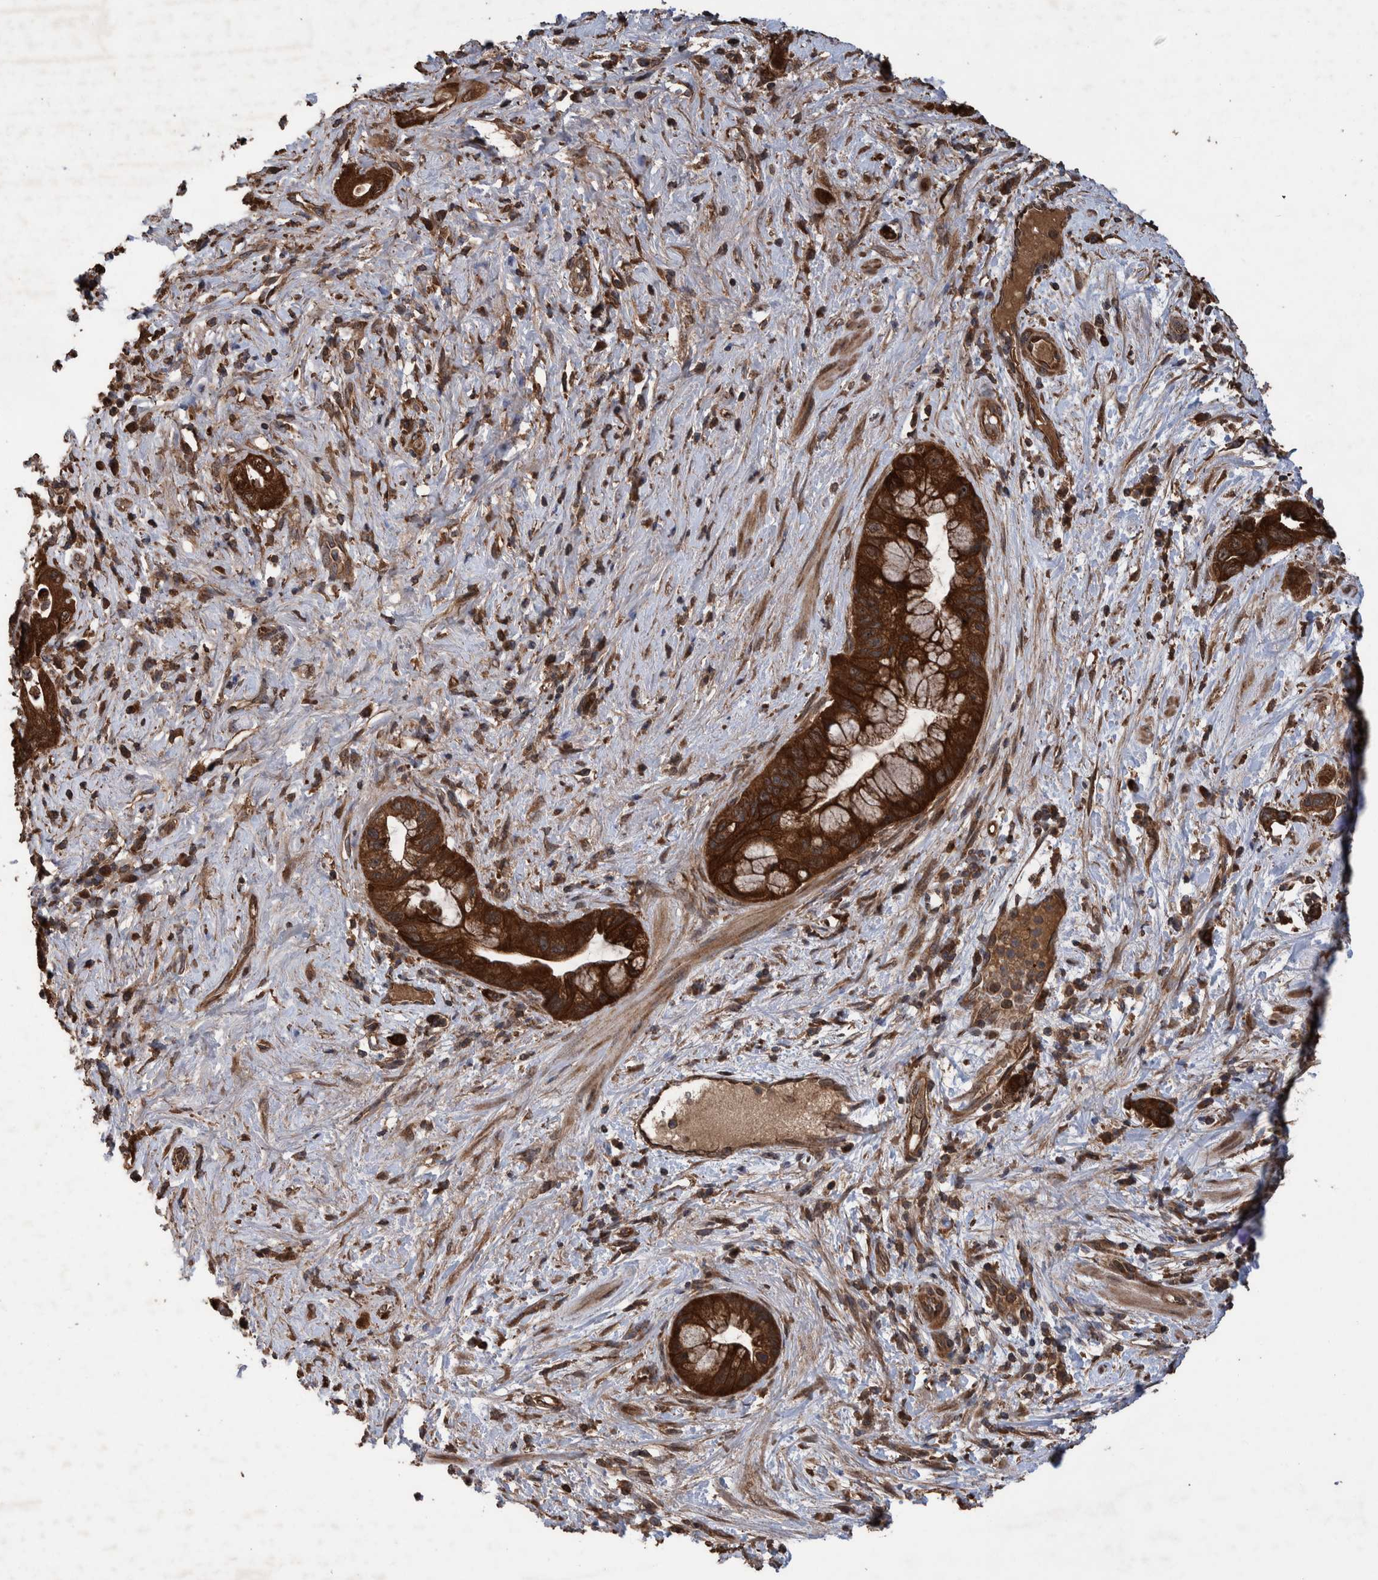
{"staining": {"intensity": "strong", "quantity": ">75%", "location": "cytoplasmic/membranous"}, "tissue": "pancreatic cancer", "cell_type": "Tumor cells", "image_type": "cancer", "snomed": [{"axis": "morphology", "description": "Adenocarcinoma, NOS"}, {"axis": "topography", "description": "Pancreas"}], "caption": "Immunohistochemical staining of pancreatic cancer (adenocarcinoma) exhibits high levels of strong cytoplasmic/membranous protein staining in approximately >75% of tumor cells.", "gene": "TRIM16", "patient": {"sex": "female", "age": 73}}